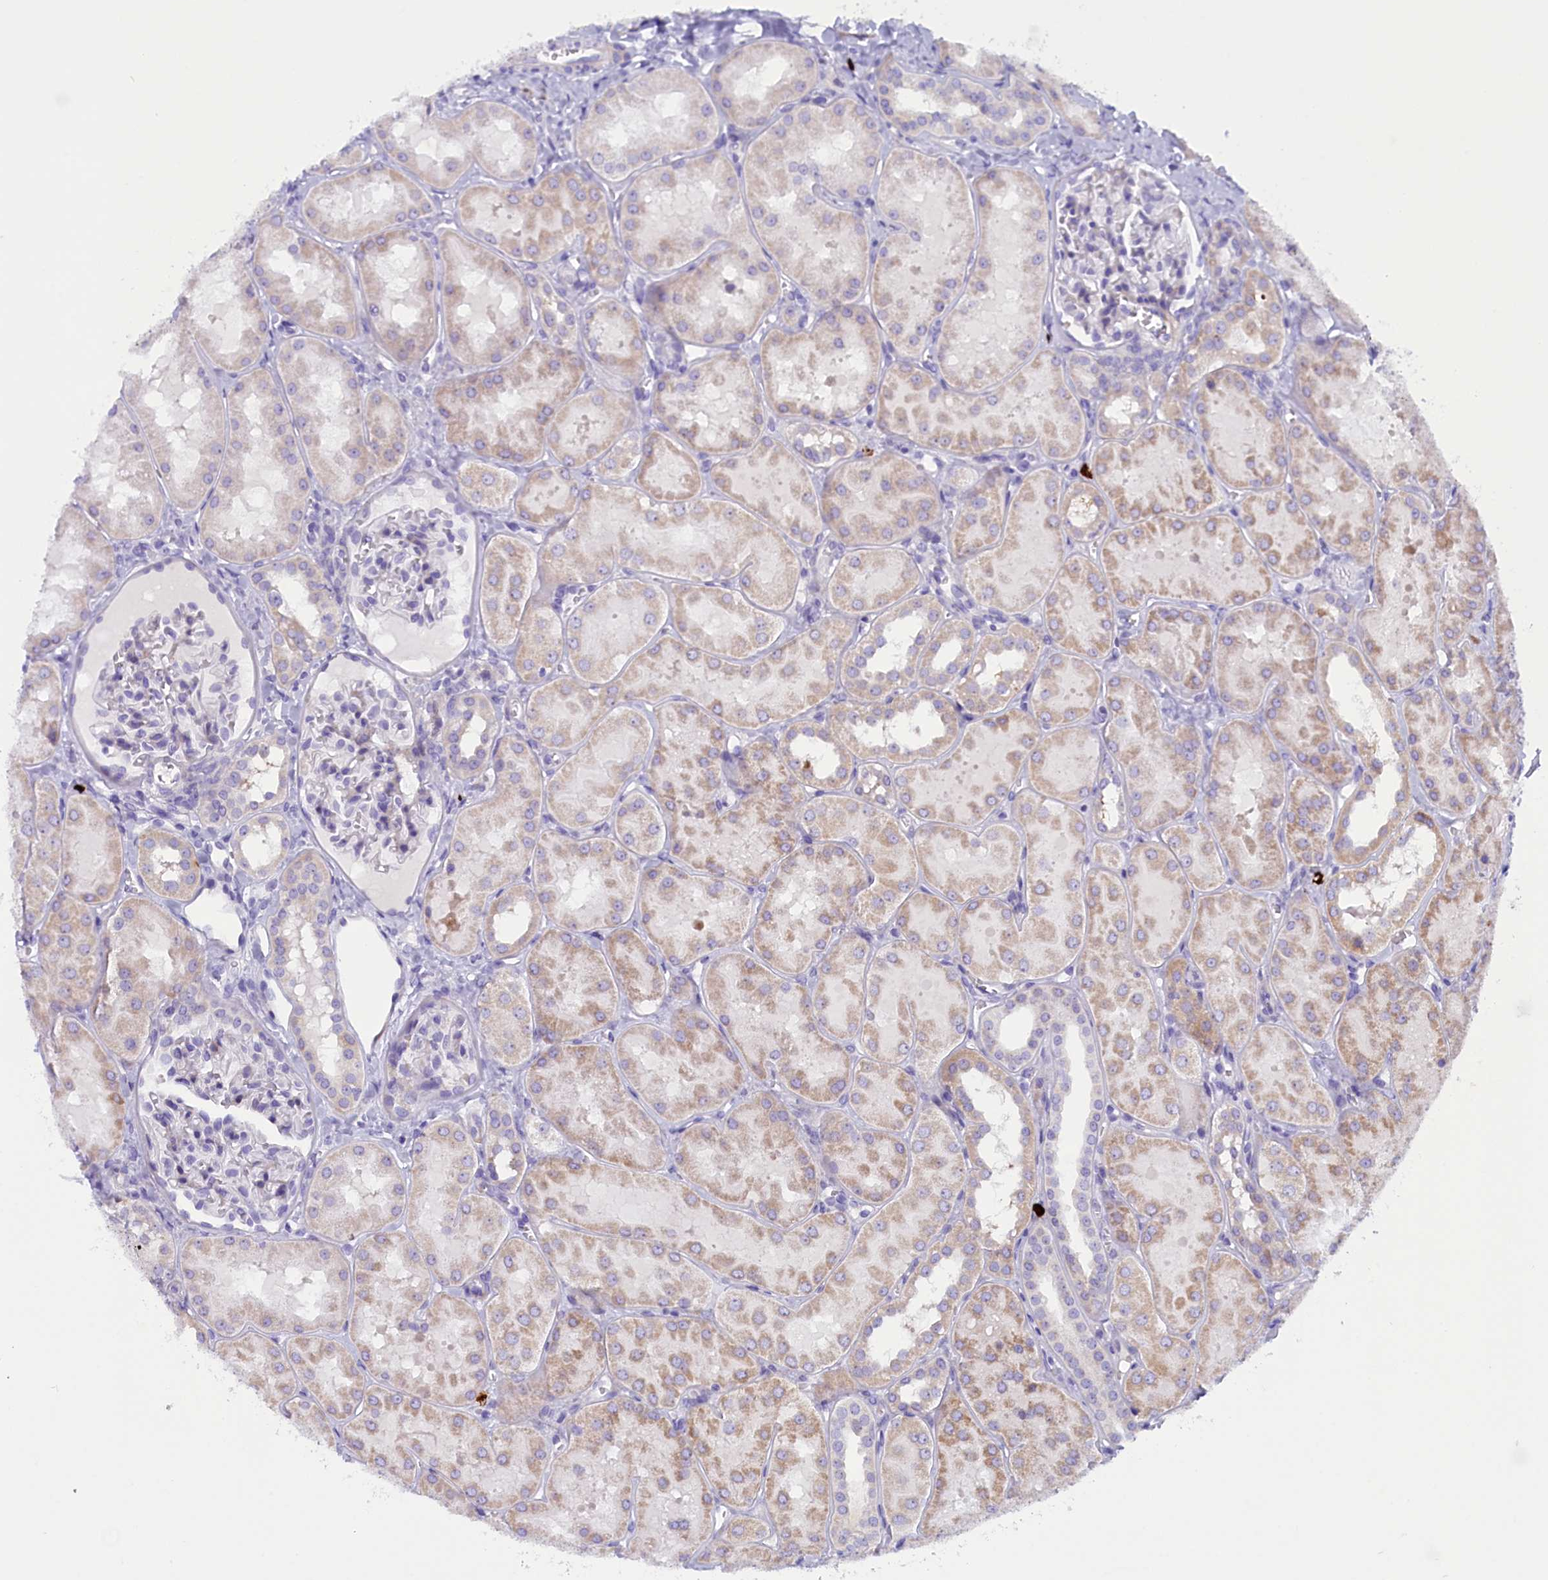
{"staining": {"intensity": "negative", "quantity": "none", "location": "none"}, "tissue": "kidney", "cell_type": "Cells in glomeruli", "image_type": "normal", "snomed": [{"axis": "morphology", "description": "Normal tissue, NOS"}, {"axis": "topography", "description": "Kidney"}, {"axis": "topography", "description": "Urinary bladder"}], "caption": "There is no significant expression in cells in glomeruli of kidney. Brightfield microscopy of immunohistochemistry stained with DAB (brown) and hematoxylin (blue), captured at high magnification.", "gene": "RTTN", "patient": {"sex": "male", "age": 16}}